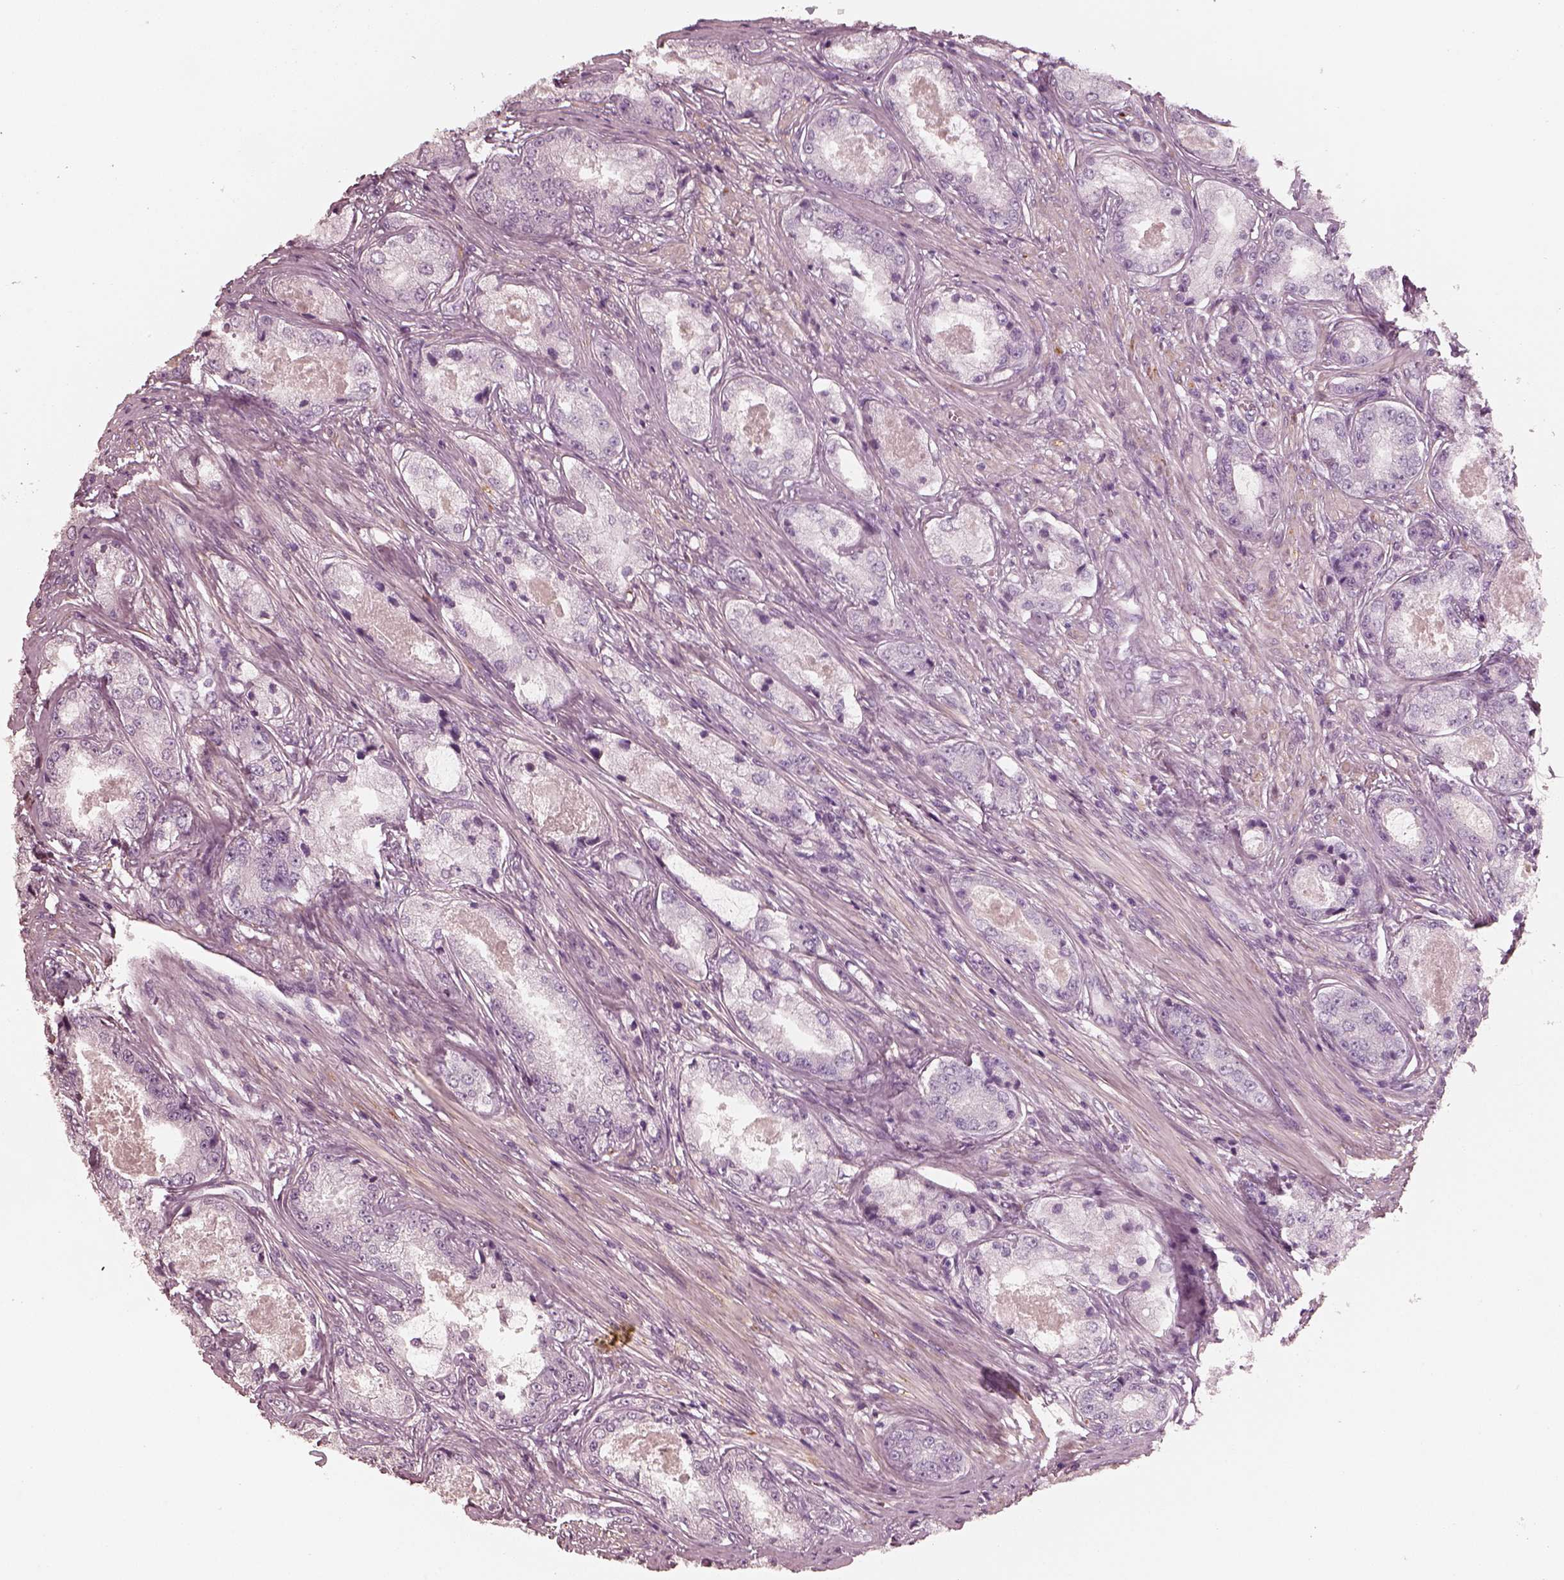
{"staining": {"intensity": "negative", "quantity": "none", "location": "none"}, "tissue": "prostate cancer", "cell_type": "Tumor cells", "image_type": "cancer", "snomed": [{"axis": "morphology", "description": "Adenocarcinoma, Low grade"}, {"axis": "topography", "description": "Prostate"}], "caption": "Immunohistochemical staining of human prostate cancer (adenocarcinoma (low-grade)) displays no significant staining in tumor cells. (DAB (3,3'-diaminobenzidine) IHC with hematoxylin counter stain).", "gene": "RS1", "patient": {"sex": "male", "age": 68}}